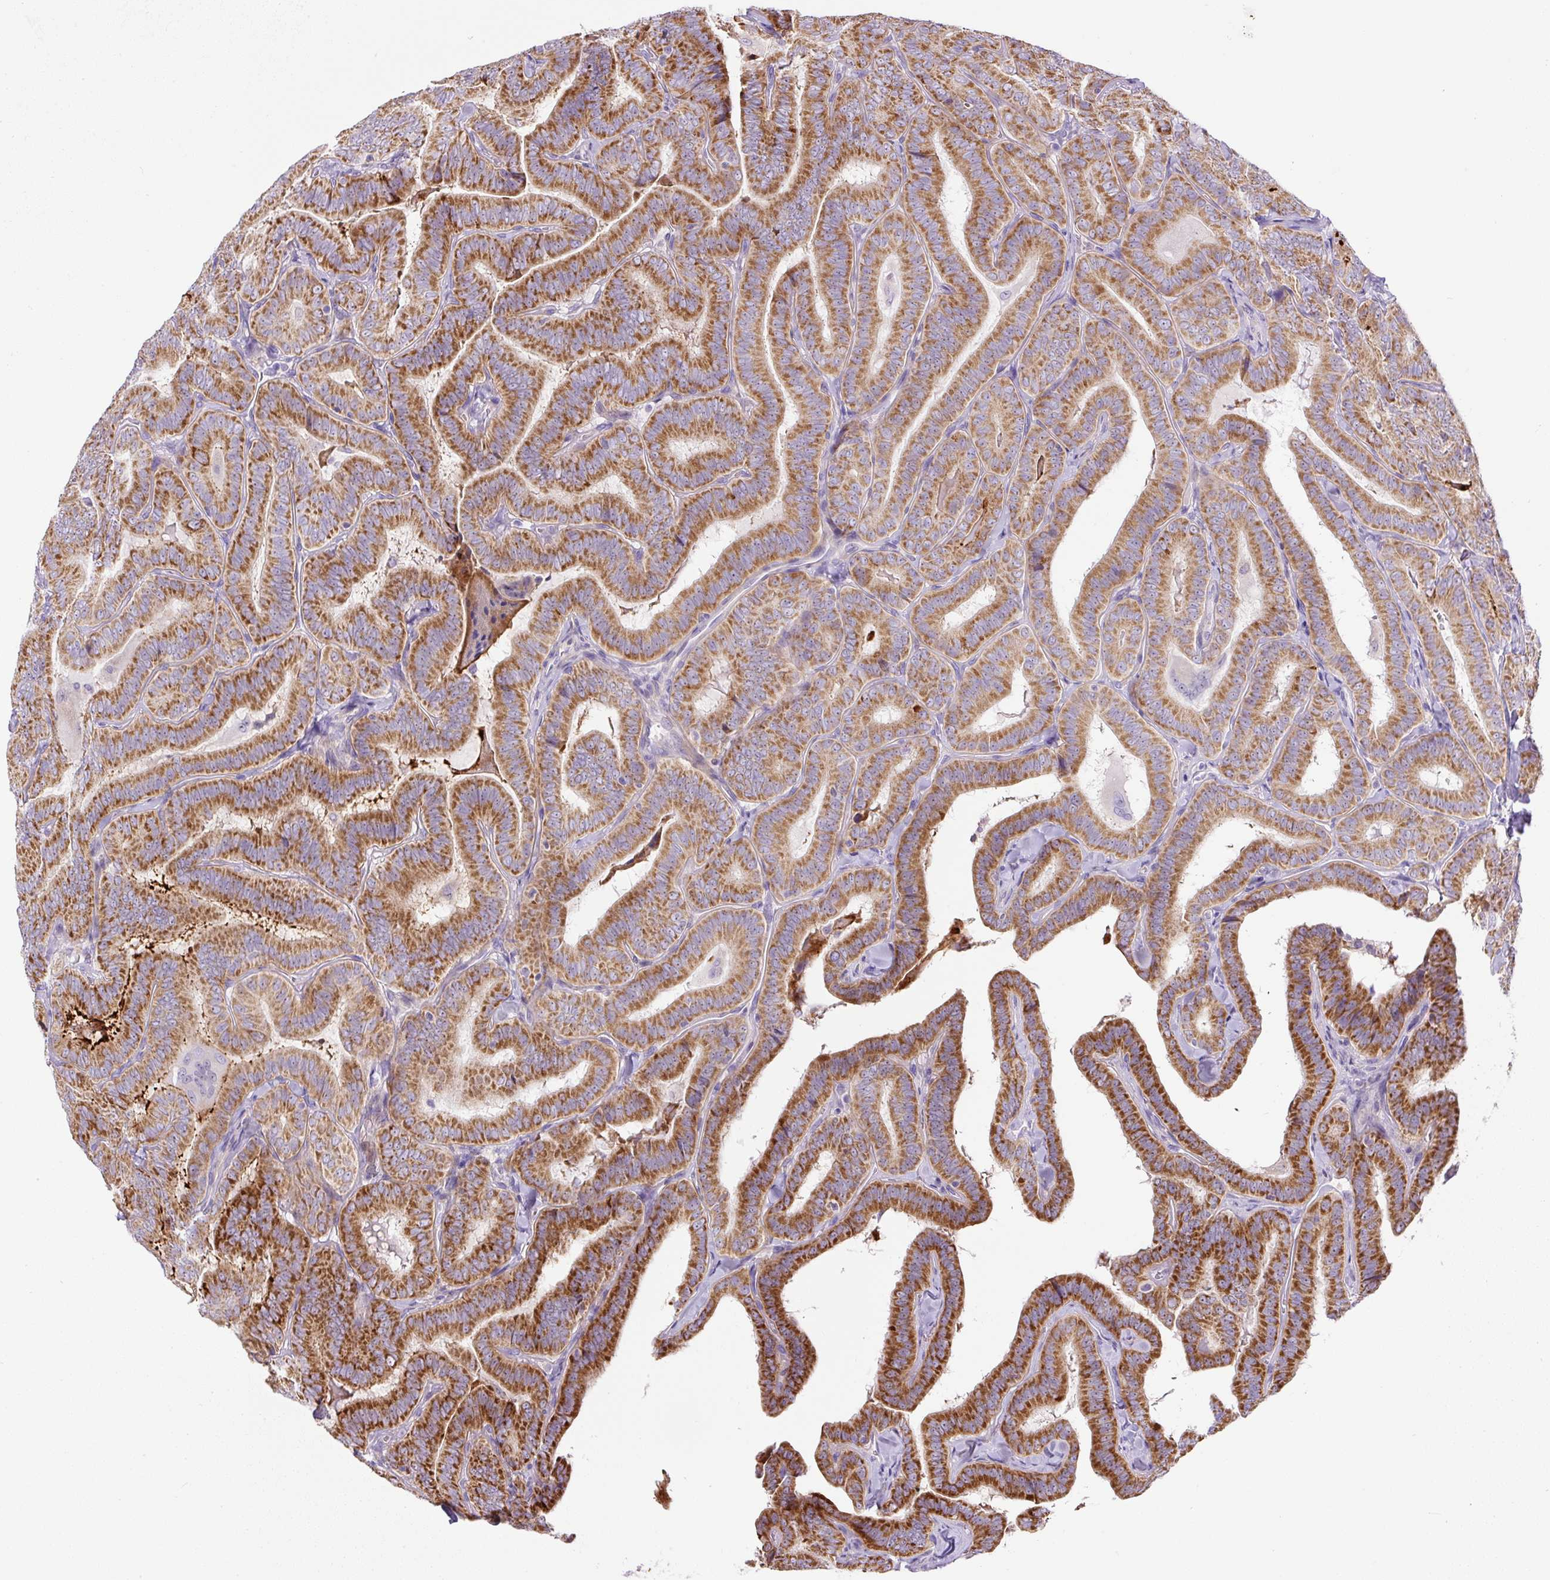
{"staining": {"intensity": "strong", "quantity": ">75%", "location": "cytoplasmic/membranous"}, "tissue": "thyroid cancer", "cell_type": "Tumor cells", "image_type": "cancer", "snomed": [{"axis": "morphology", "description": "Papillary adenocarcinoma, NOS"}, {"axis": "topography", "description": "Thyroid gland"}], "caption": "The micrograph demonstrates immunohistochemical staining of thyroid cancer. There is strong cytoplasmic/membranous staining is present in about >75% of tumor cells. The staining was performed using DAB (3,3'-diaminobenzidine), with brown indicating positive protein expression. Nuclei are stained blue with hematoxylin.", "gene": "ZNF596", "patient": {"sex": "male", "age": 61}}